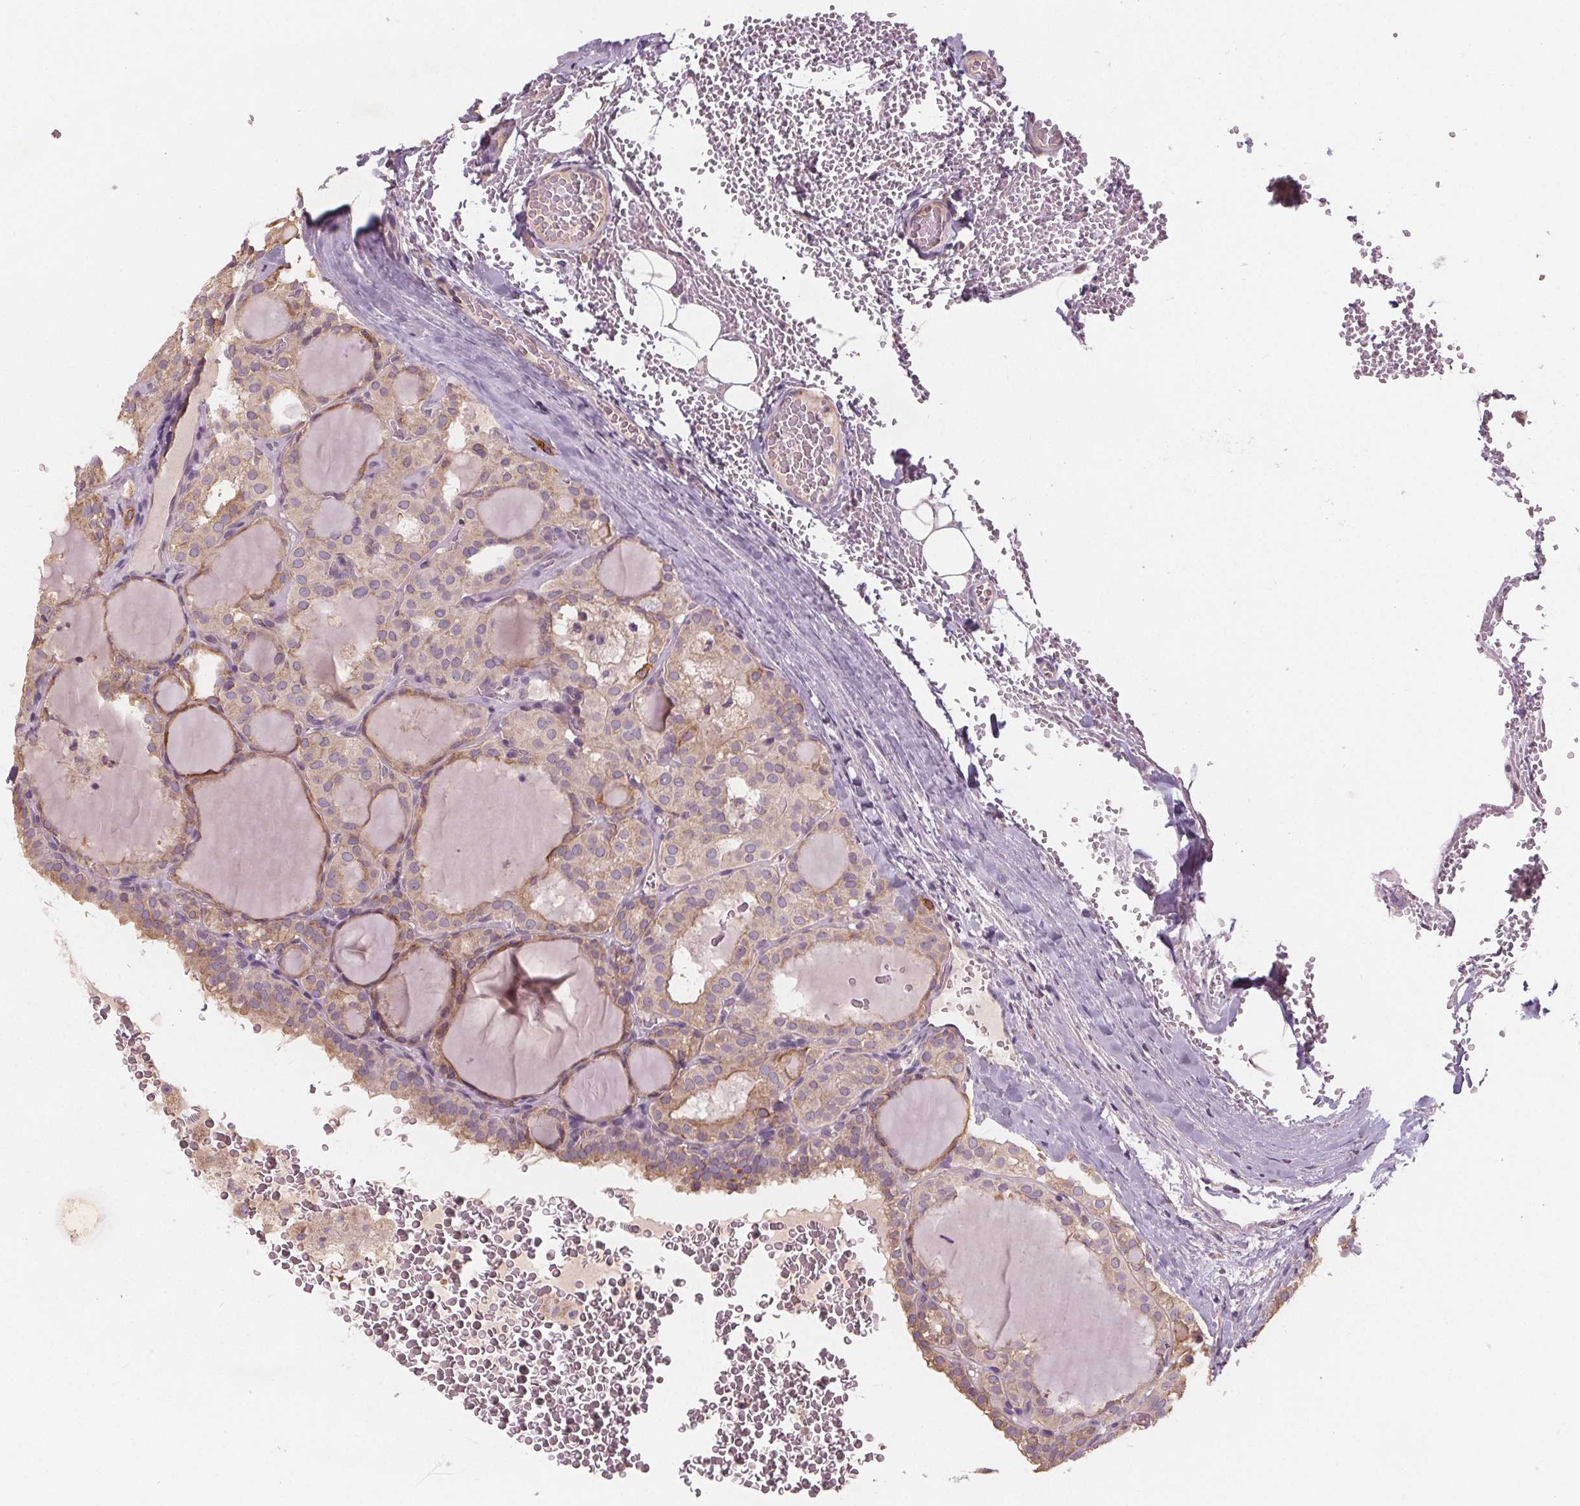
{"staining": {"intensity": "weak", "quantity": "<25%", "location": "cytoplasmic/membranous"}, "tissue": "thyroid cancer", "cell_type": "Tumor cells", "image_type": "cancer", "snomed": [{"axis": "morphology", "description": "Papillary adenocarcinoma, NOS"}, {"axis": "topography", "description": "Thyroid gland"}], "caption": "Thyroid cancer (papillary adenocarcinoma) stained for a protein using immunohistochemistry exhibits no expression tumor cells.", "gene": "TMEM80", "patient": {"sex": "male", "age": 20}}